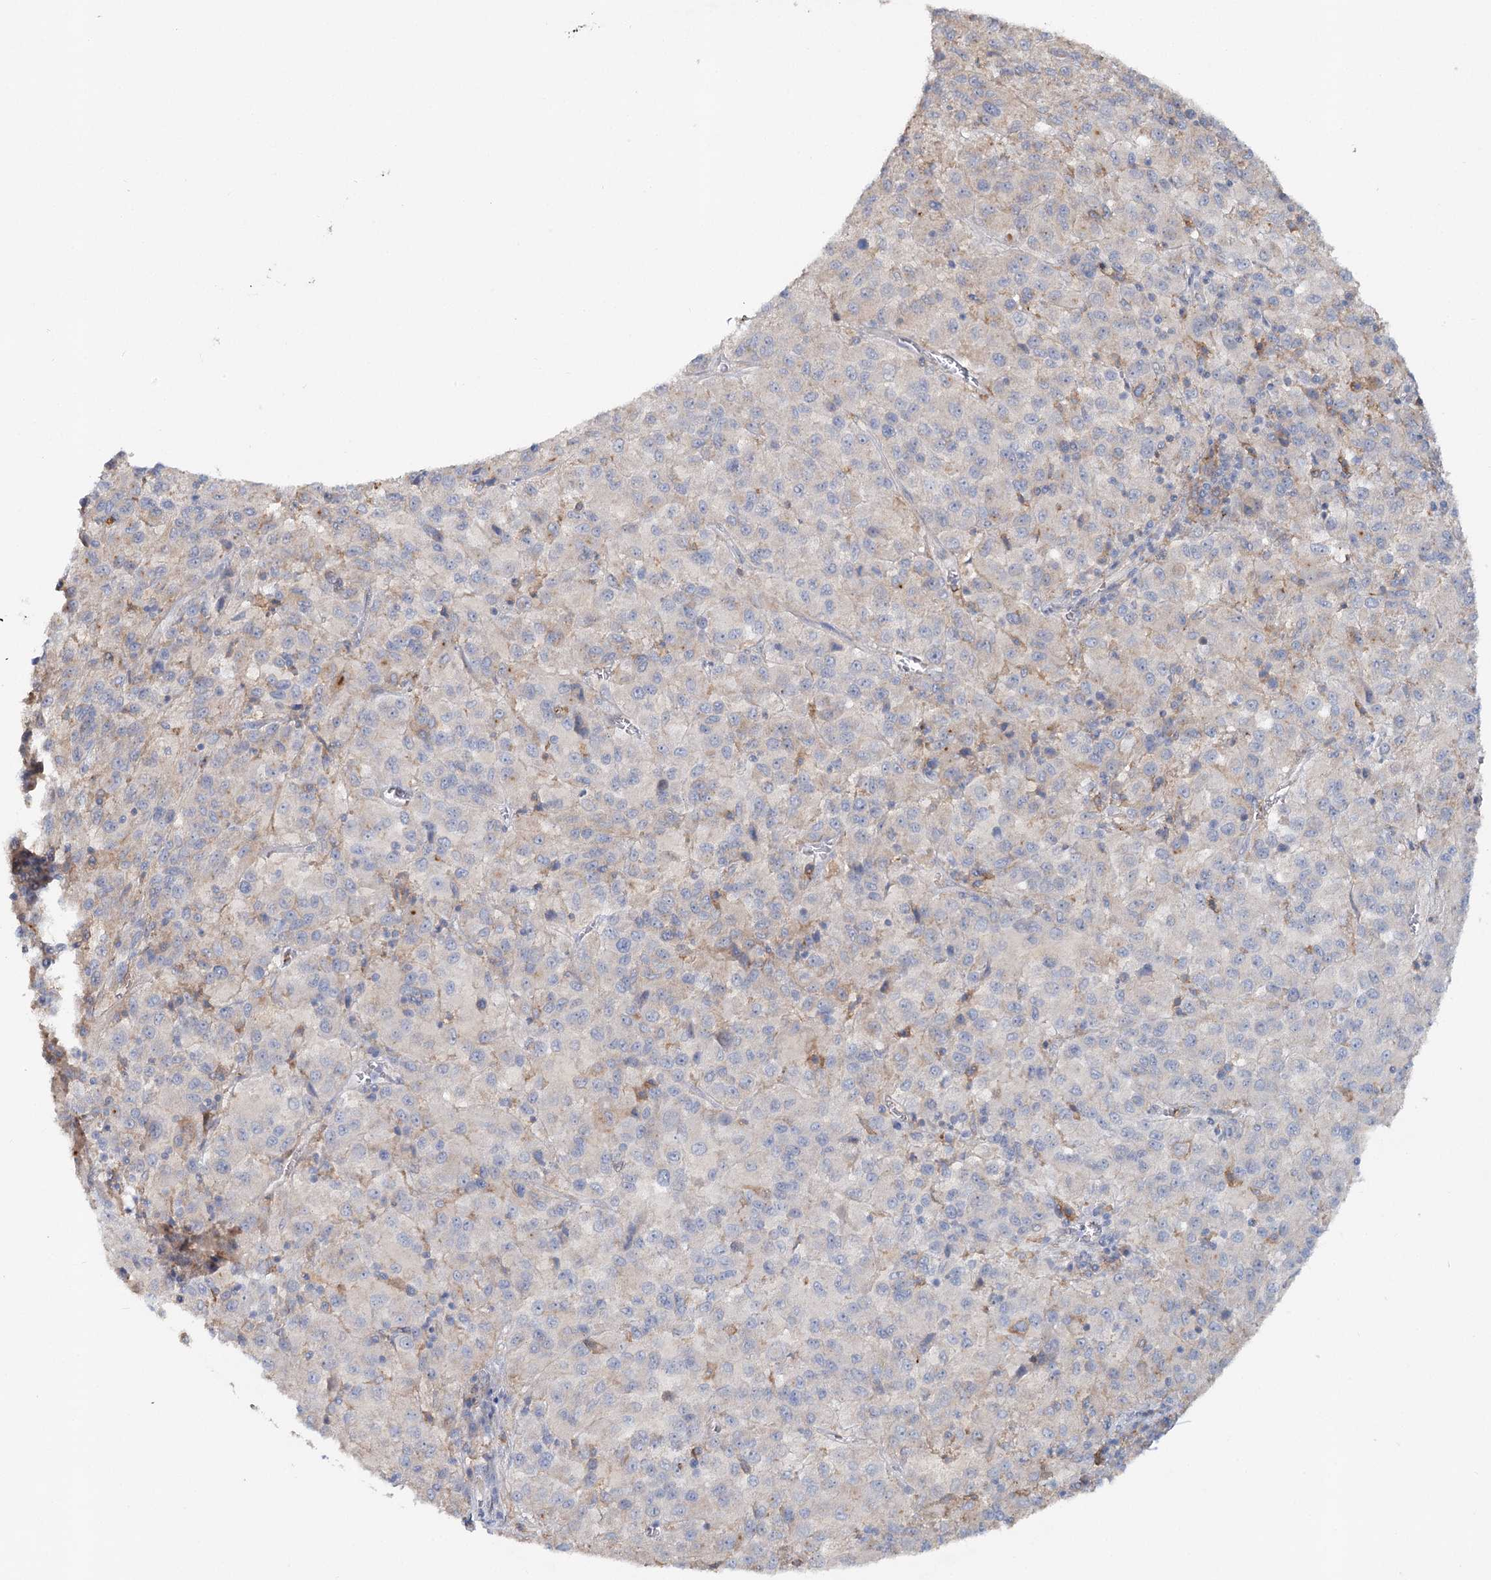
{"staining": {"intensity": "negative", "quantity": "none", "location": "none"}, "tissue": "melanoma", "cell_type": "Tumor cells", "image_type": "cancer", "snomed": [{"axis": "morphology", "description": "Malignant melanoma, Metastatic site"}, {"axis": "topography", "description": "Lung"}], "caption": "This is an IHC histopathology image of malignant melanoma (metastatic site). There is no expression in tumor cells.", "gene": "ALDH3B1", "patient": {"sex": "male", "age": 64}}